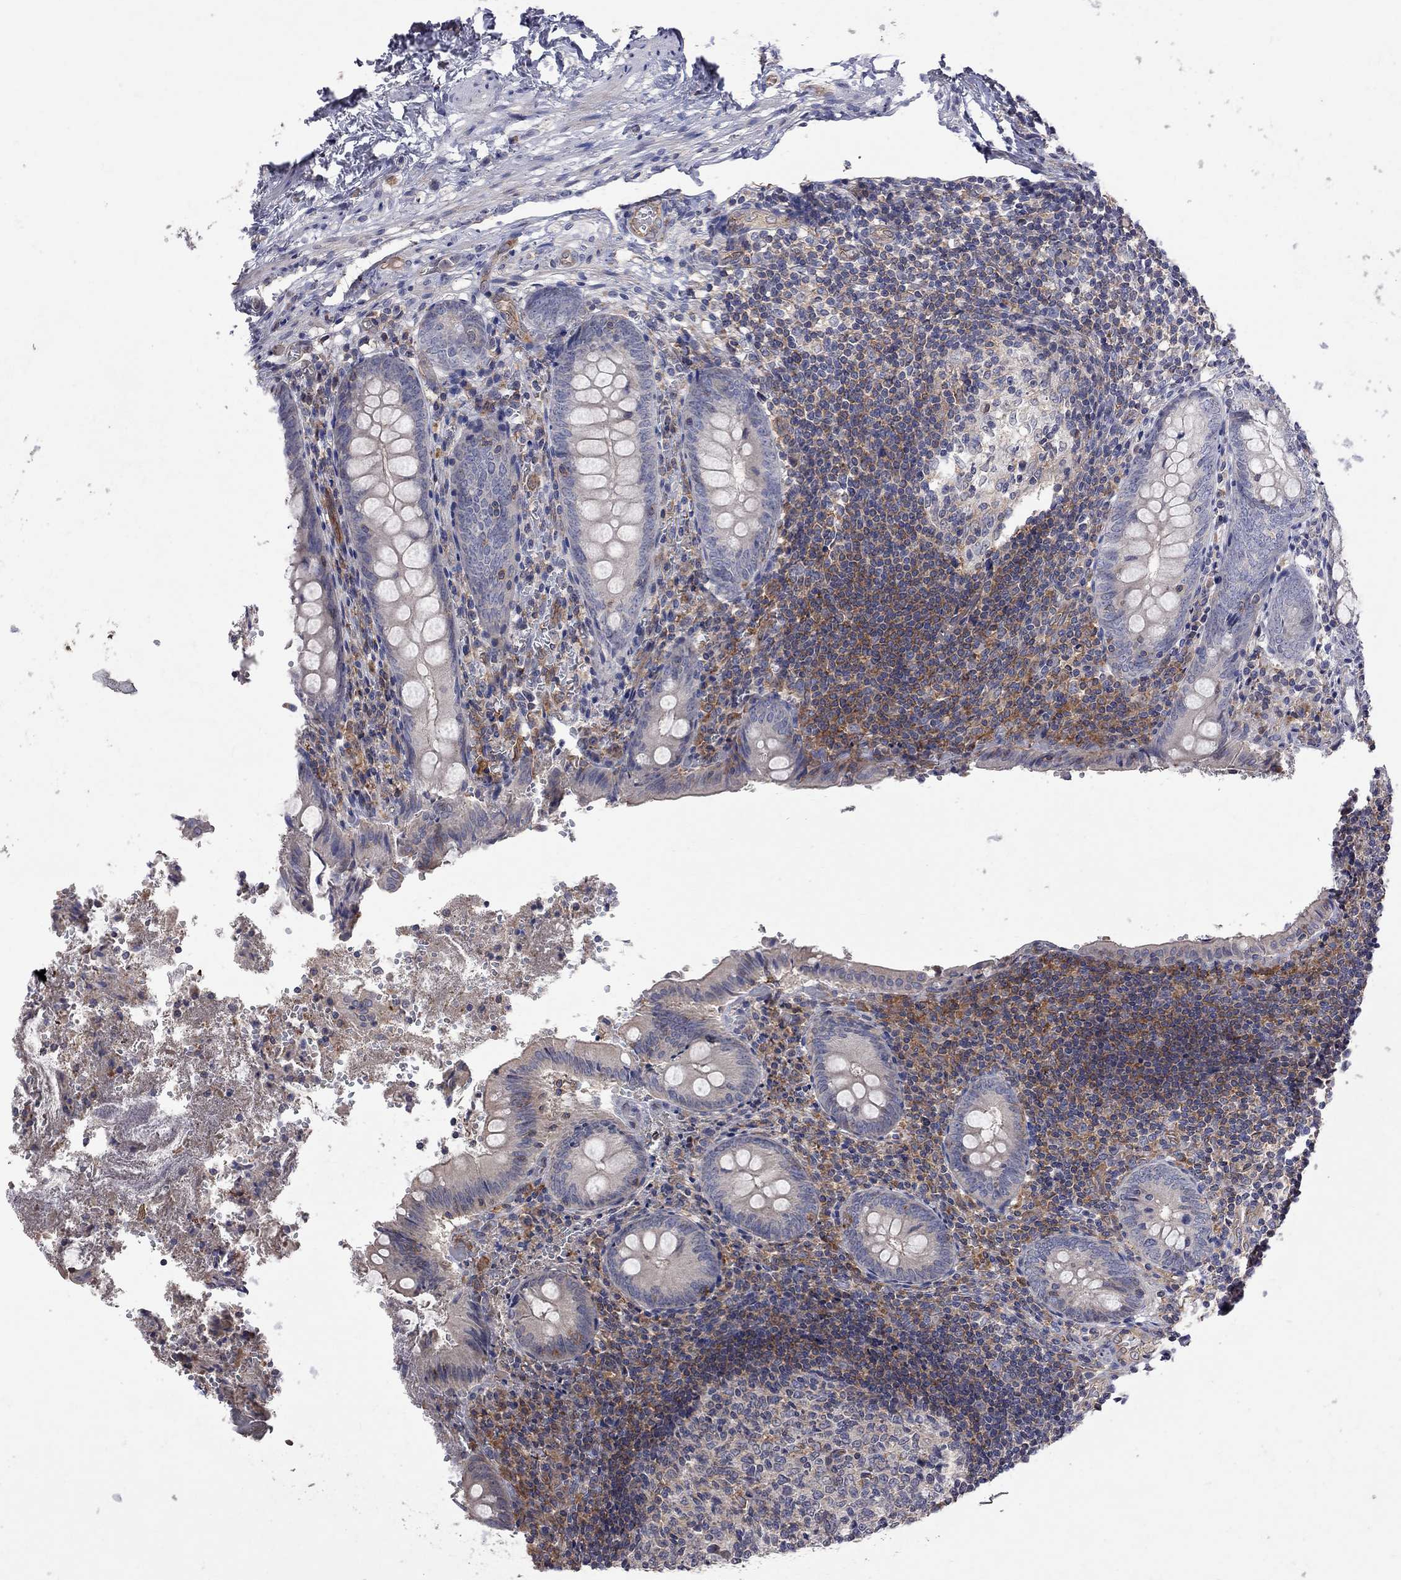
{"staining": {"intensity": "negative", "quantity": "none", "location": "none"}, "tissue": "appendix", "cell_type": "Glandular cells", "image_type": "normal", "snomed": [{"axis": "morphology", "description": "Normal tissue, NOS"}, {"axis": "topography", "description": "Appendix"}], "caption": "Immunohistochemistry (IHC) micrograph of unremarkable appendix: human appendix stained with DAB demonstrates no significant protein staining in glandular cells.", "gene": "ABI3", "patient": {"sex": "female", "age": 23}}